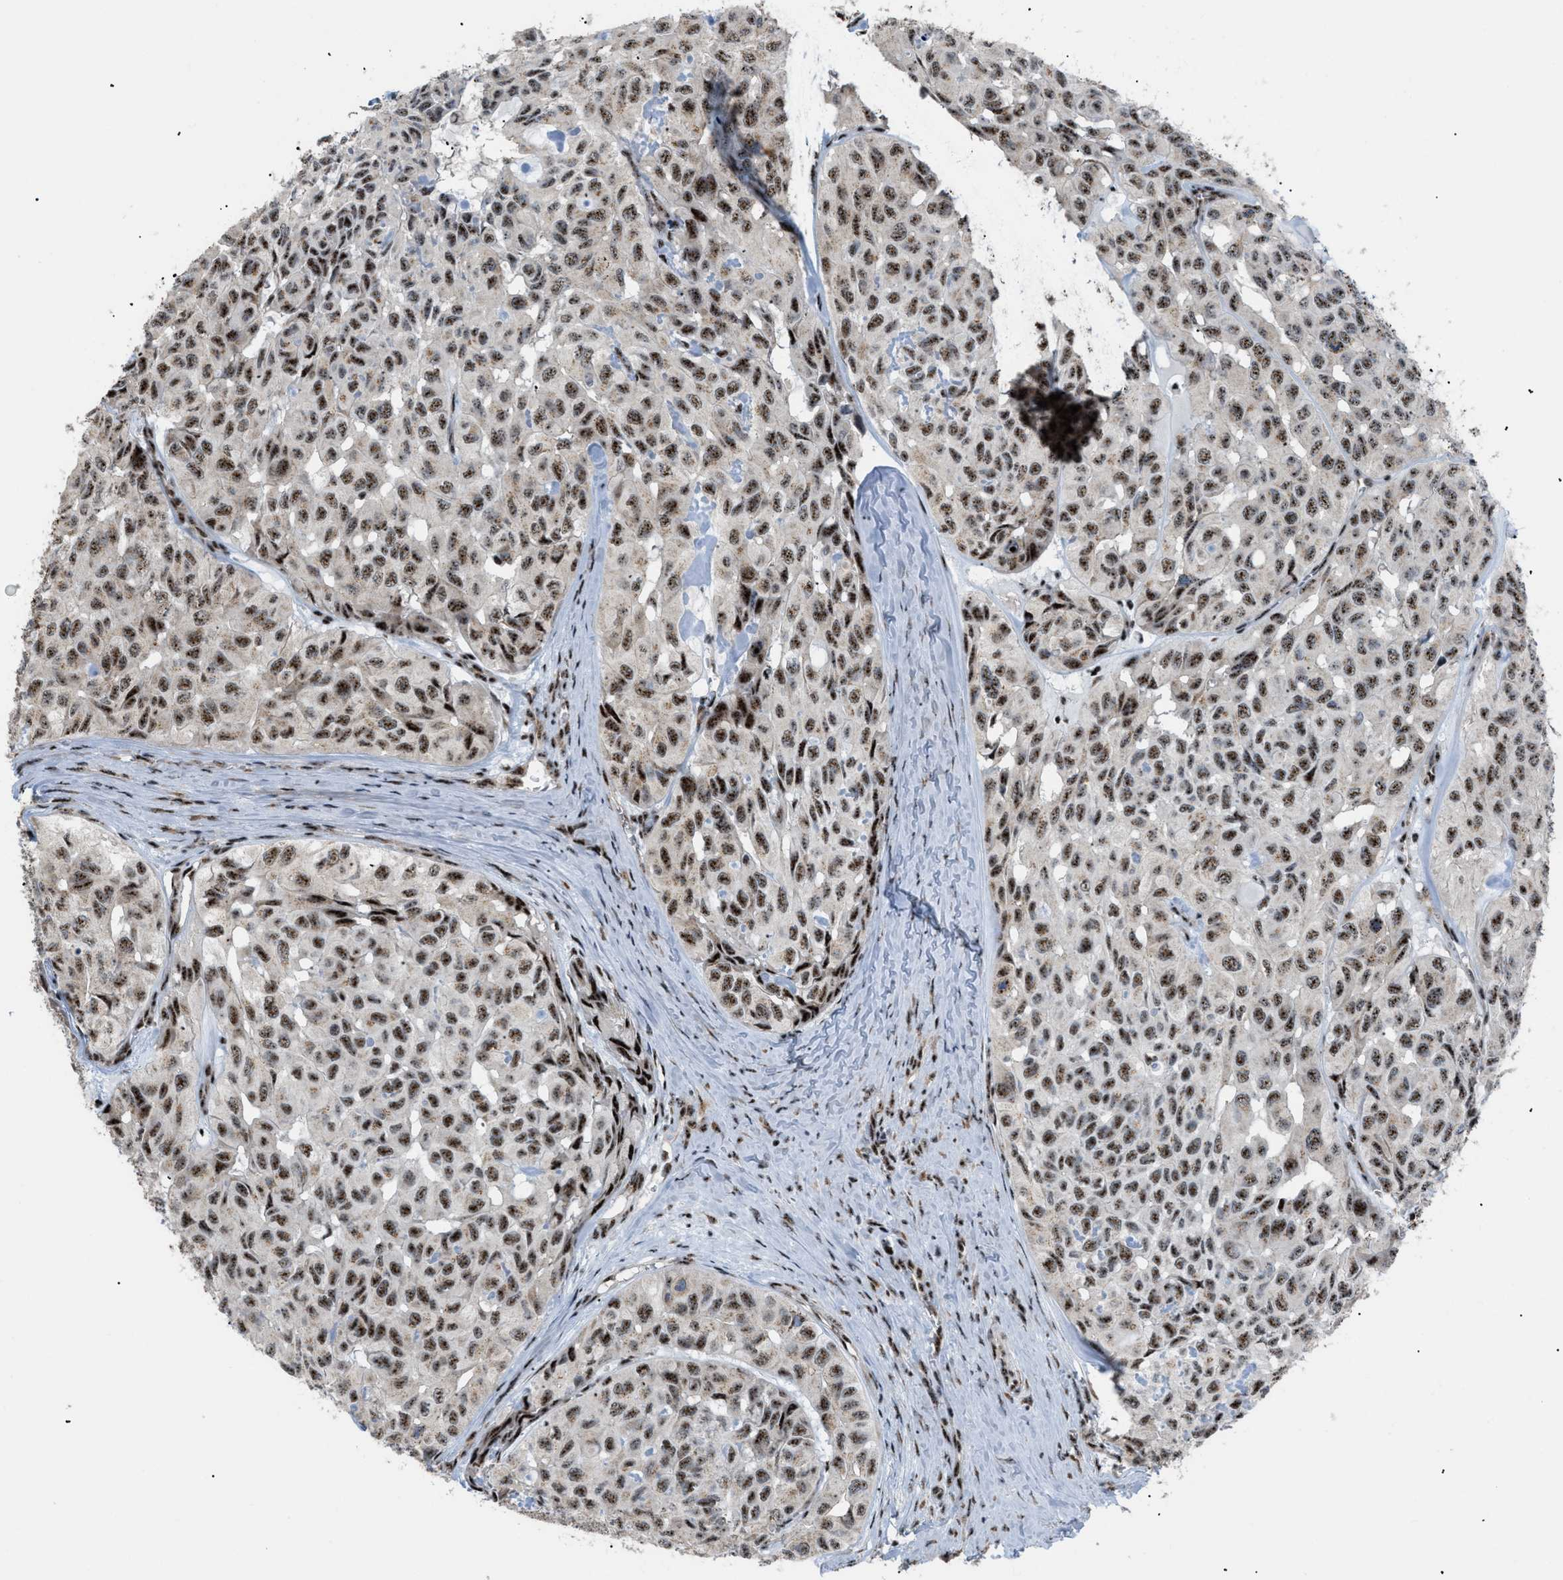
{"staining": {"intensity": "moderate", "quantity": ">75%", "location": "nuclear"}, "tissue": "head and neck cancer", "cell_type": "Tumor cells", "image_type": "cancer", "snomed": [{"axis": "morphology", "description": "Adenocarcinoma, NOS"}, {"axis": "topography", "description": "Salivary gland, NOS"}, {"axis": "topography", "description": "Head-Neck"}], "caption": "Head and neck cancer stained with a protein marker displays moderate staining in tumor cells.", "gene": "CDR2", "patient": {"sex": "female", "age": 76}}